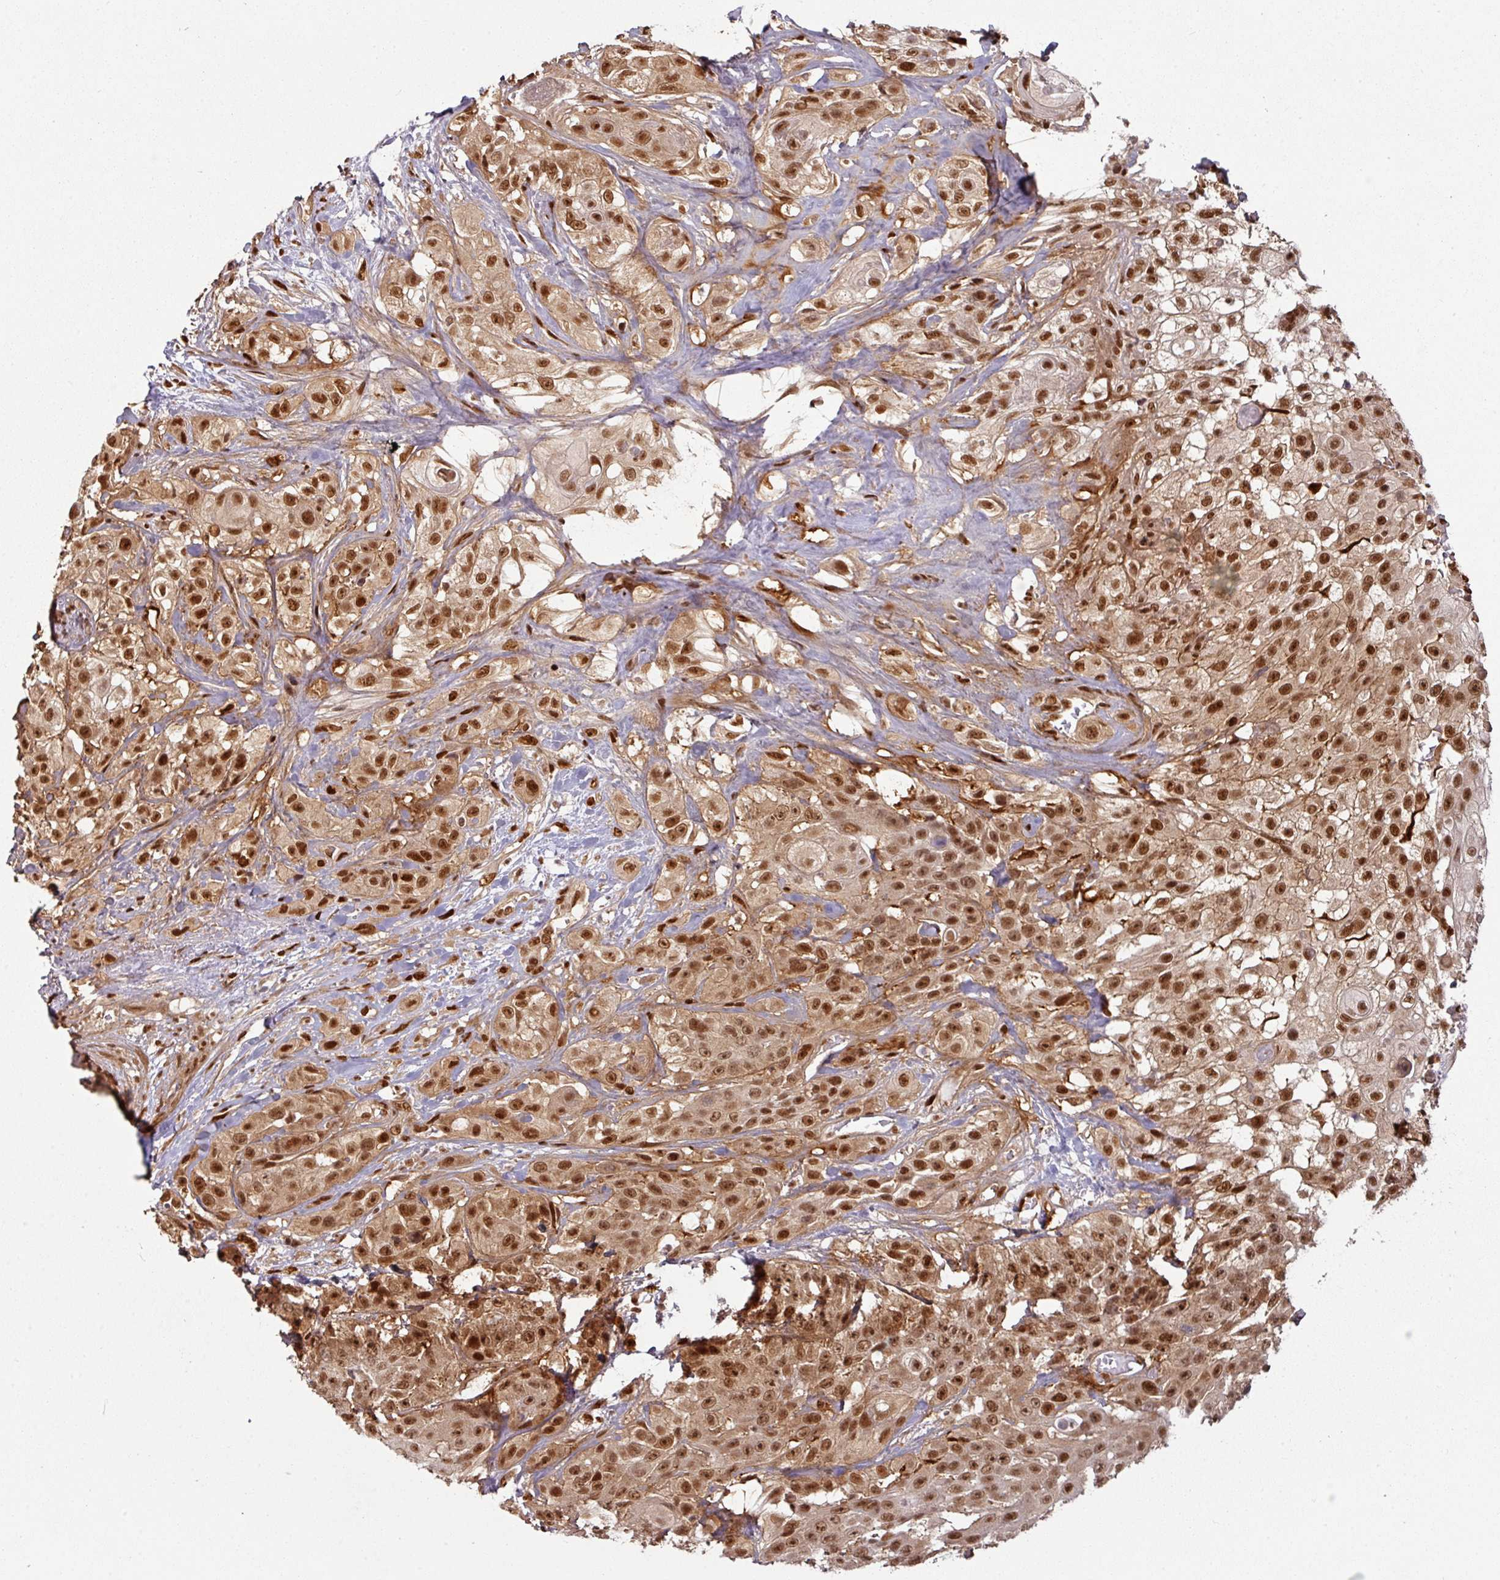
{"staining": {"intensity": "strong", "quantity": ">75%", "location": "nuclear"}, "tissue": "head and neck cancer", "cell_type": "Tumor cells", "image_type": "cancer", "snomed": [{"axis": "morphology", "description": "Squamous cell carcinoma, NOS"}, {"axis": "topography", "description": "Head-Neck"}], "caption": "There is high levels of strong nuclear positivity in tumor cells of squamous cell carcinoma (head and neck), as demonstrated by immunohistochemical staining (brown color).", "gene": "SIK3", "patient": {"sex": "male", "age": 83}}